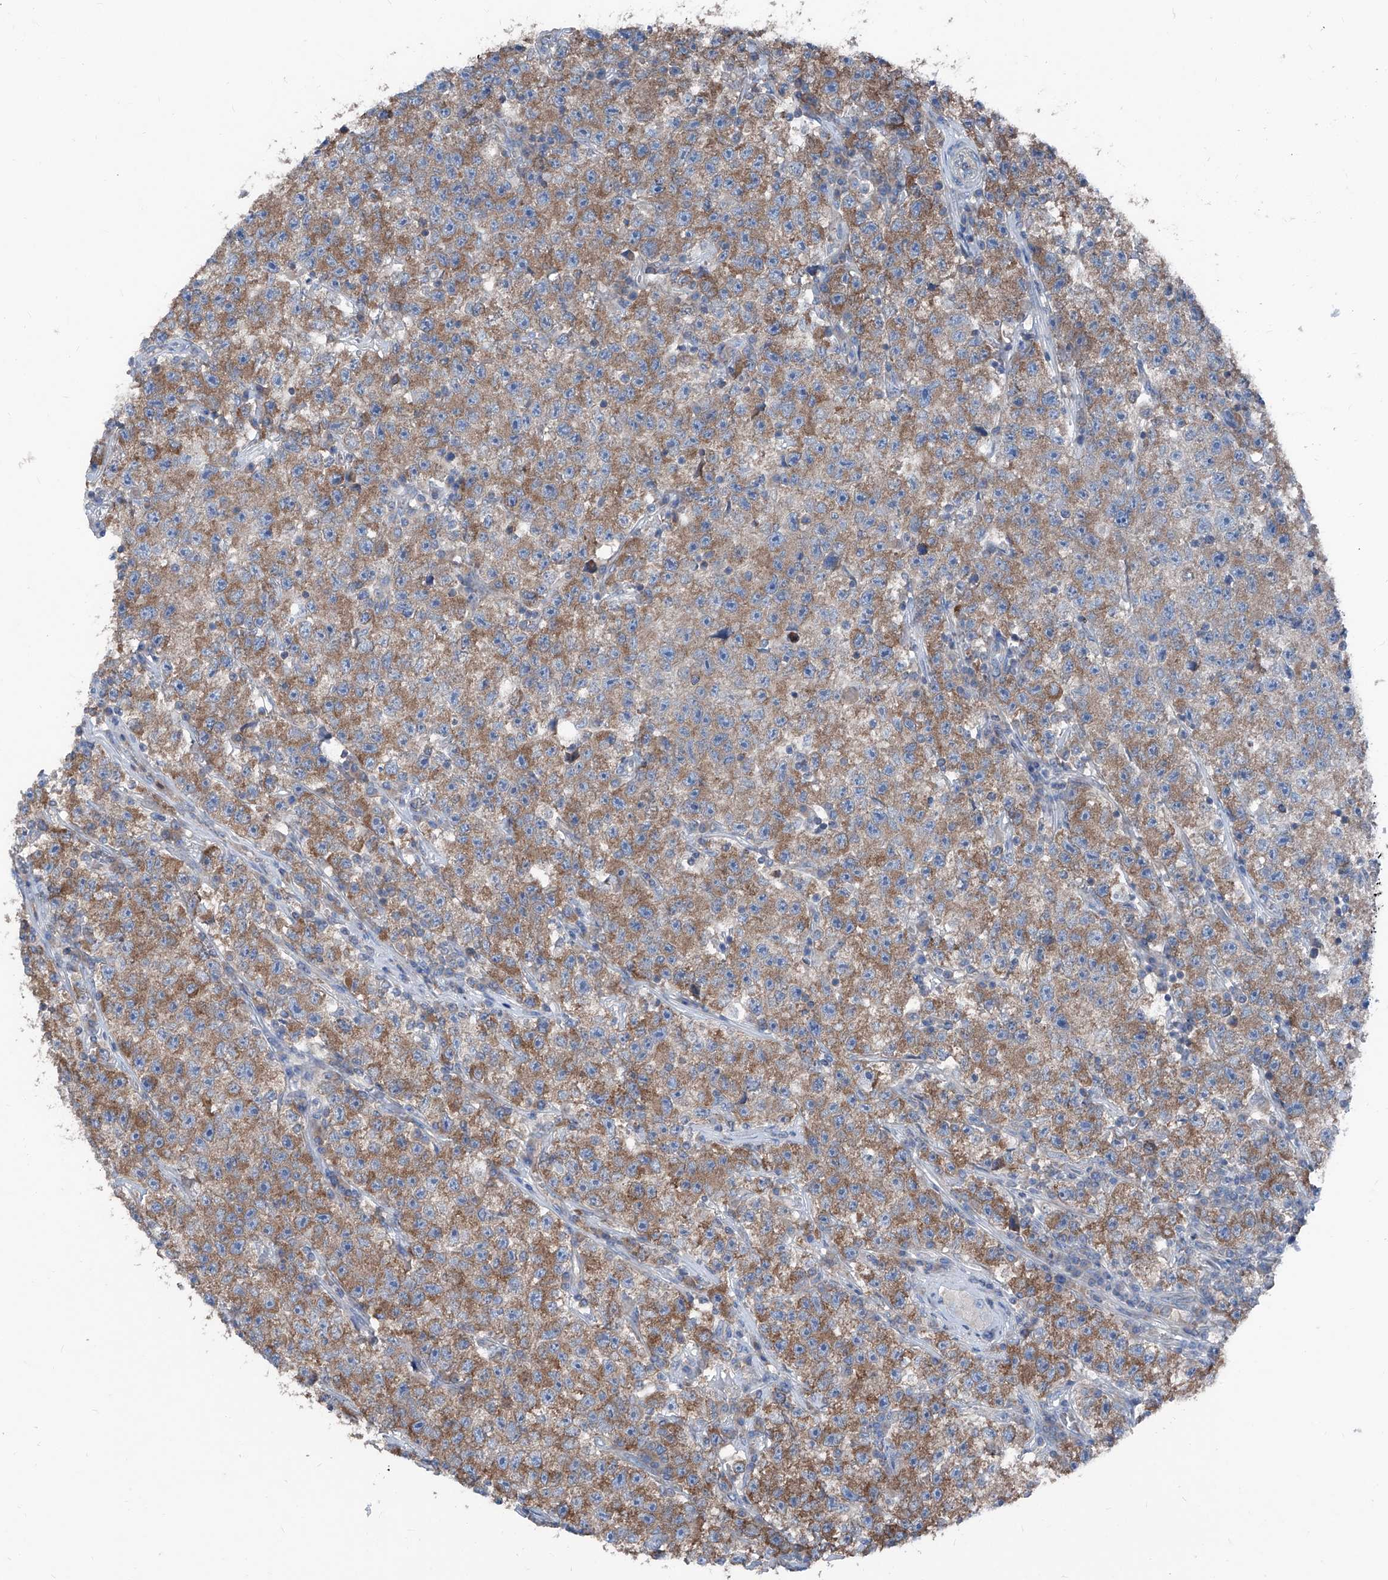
{"staining": {"intensity": "moderate", "quantity": ">75%", "location": "cytoplasmic/membranous"}, "tissue": "testis cancer", "cell_type": "Tumor cells", "image_type": "cancer", "snomed": [{"axis": "morphology", "description": "Seminoma, NOS"}, {"axis": "topography", "description": "Testis"}], "caption": "Brown immunohistochemical staining in seminoma (testis) displays moderate cytoplasmic/membranous expression in about >75% of tumor cells. The staining was performed using DAB (3,3'-diaminobenzidine), with brown indicating positive protein expression. Nuclei are stained blue with hematoxylin.", "gene": "GPAT3", "patient": {"sex": "male", "age": 22}}